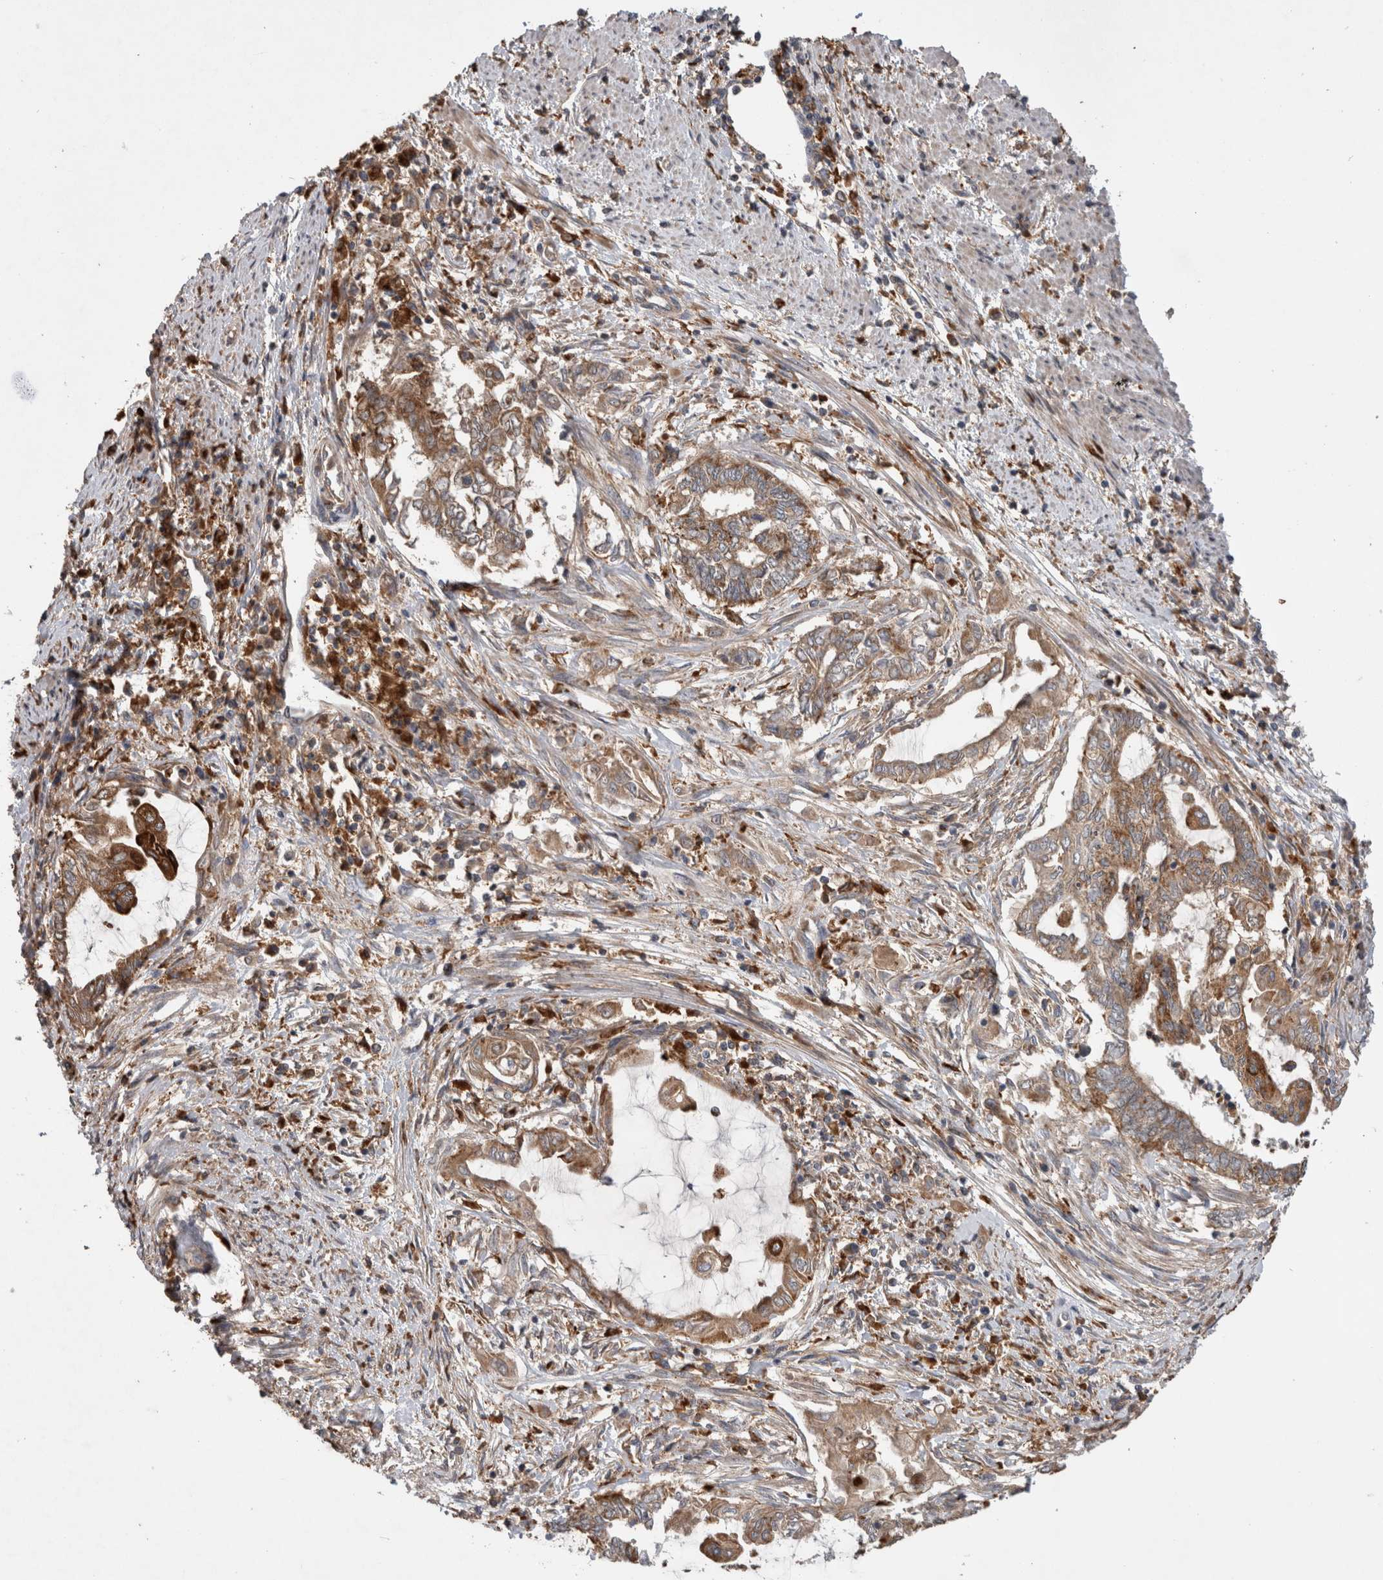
{"staining": {"intensity": "moderate", "quantity": ">75%", "location": "cytoplasmic/membranous"}, "tissue": "endometrial cancer", "cell_type": "Tumor cells", "image_type": "cancer", "snomed": [{"axis": "morphology", "description": "Adenocarcinoma, NOS"}, {"axis": "topography", "description": "Uterus"}, {"axis": "topography", "description": "Endometrium"}], "caption": "A brown stain highlights moderate cytoplasmic/membranous expression of a protein in endometrial adenocarcinoma tumor cells. Using DAB (brown) and hematoxylin (blue) stains, captured at high magnification using brightfield microscopy.", "gene": "ADGRL3", "patient": {"sex": "female", "age": 70}}